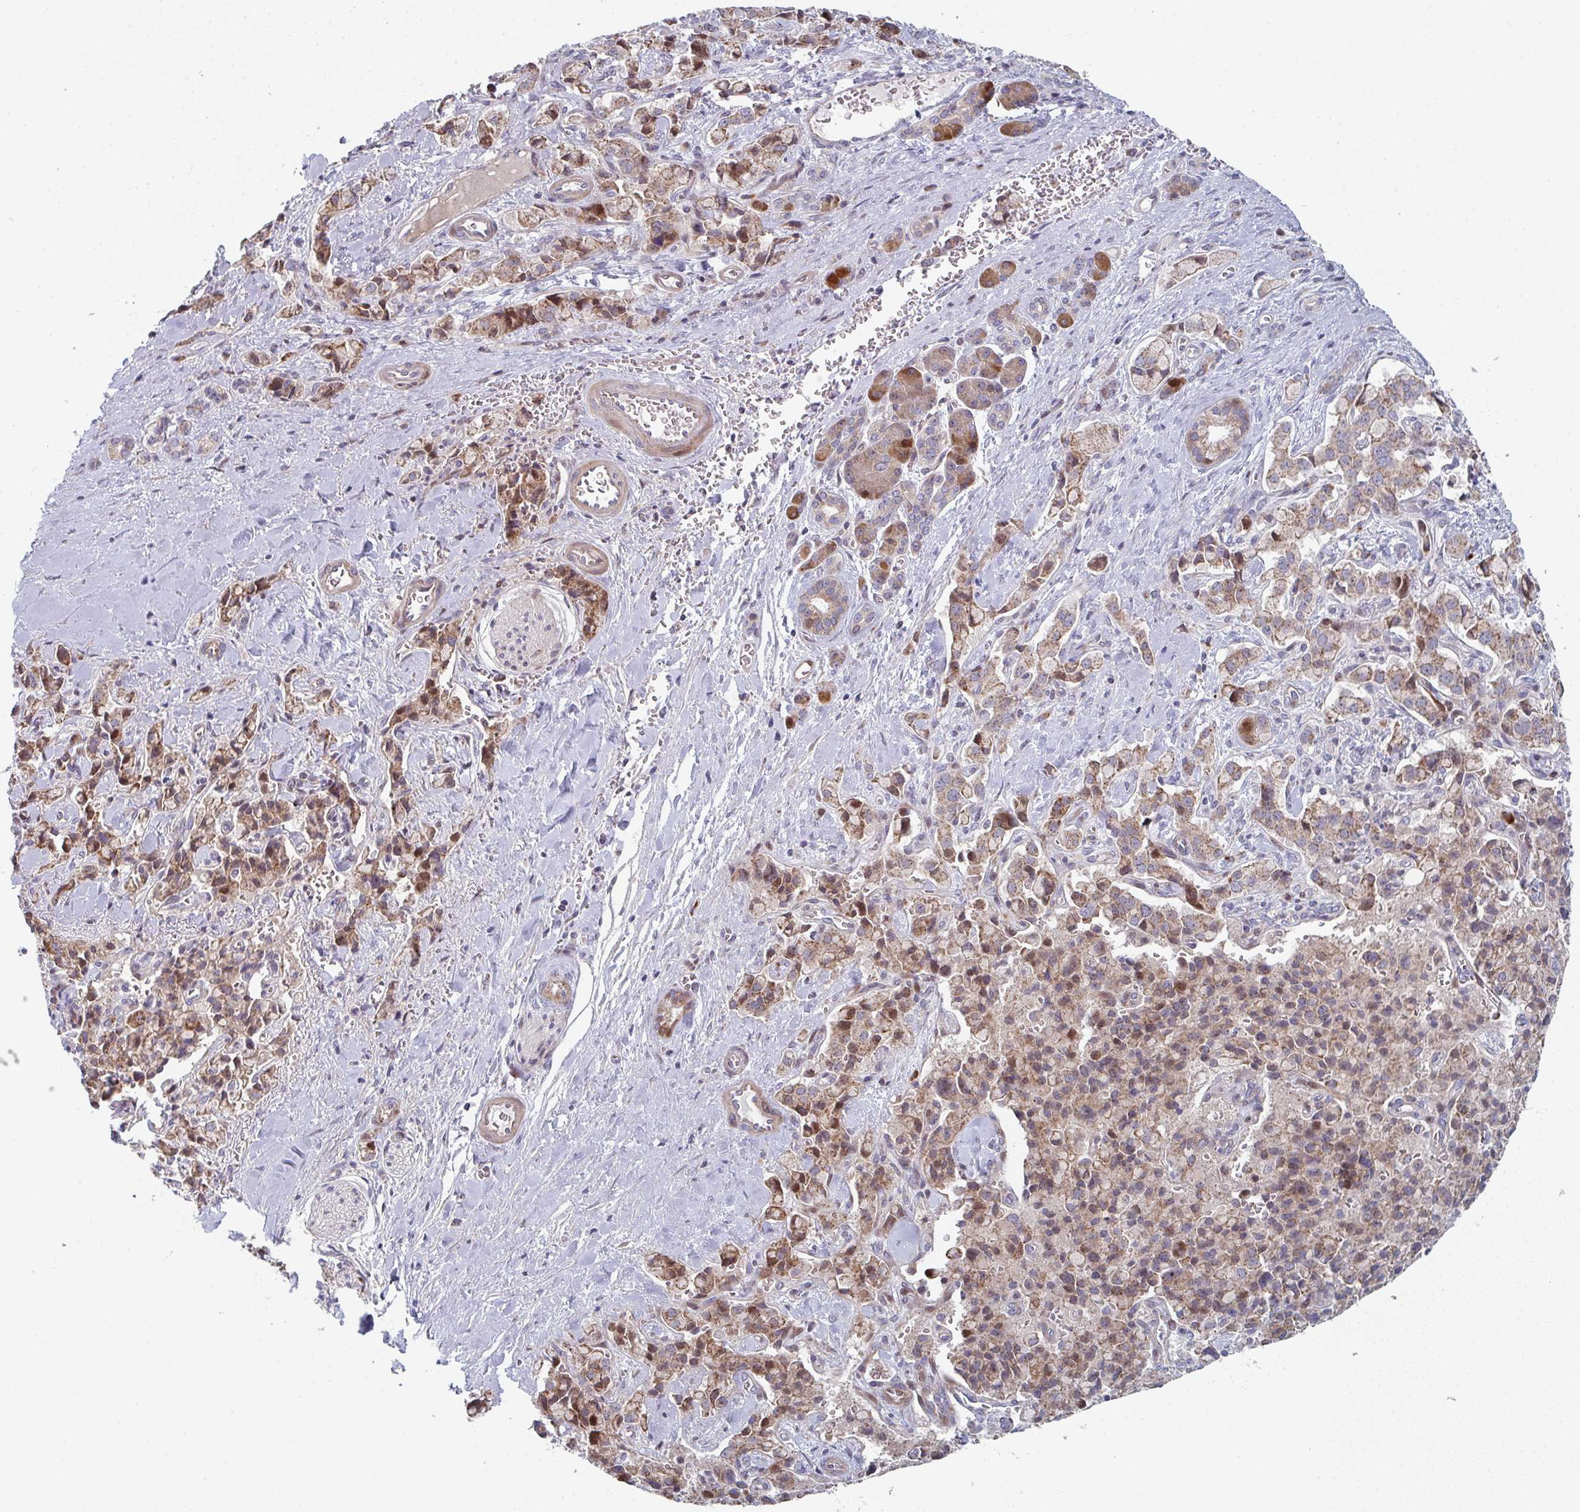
{"staining": {"intensity": "moderate", "quantity": ">75%", "location": "cytoplasmic/membranous,nuclear"}, "tissue": "pancreatic cancer", "cell_type": "Tumor cells", "image_type": "cancer", "snomed": [{"axis": "morphology", "description": "Adenocarcinoma, NOS"}, {"axis": "topography", "description": "Pancreas"}], "caption": "This histopathology image displays pancreatic cancer (adenocarcinoma) stained with IHC to label a protein in brown. The cytoplasmic/membranous and nuclear of tumor cells show moderate positivity for the protein. Nuclei are counter-stained blue.", "gene": "ZNF644", "patient": {"sex": "male", "age": 65}}